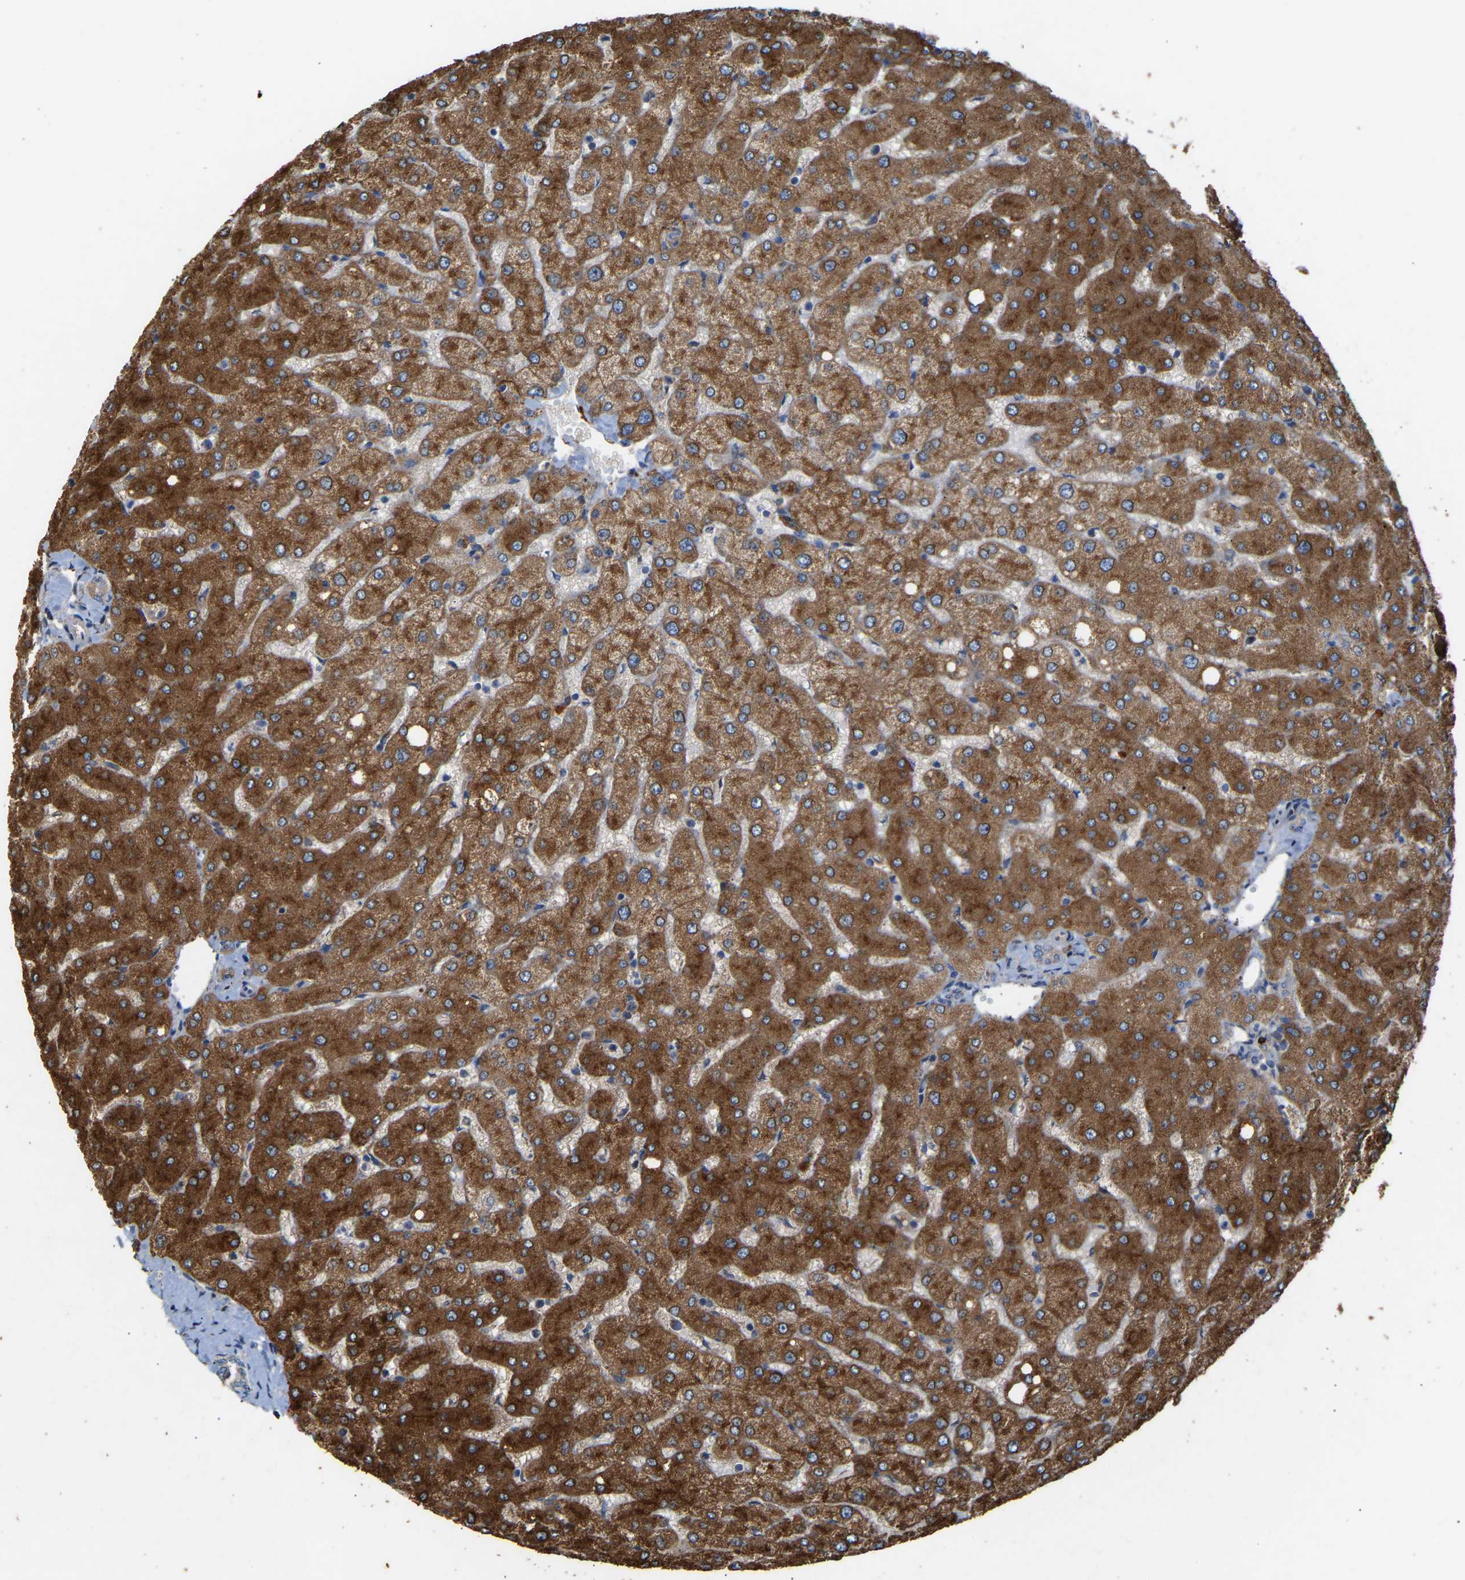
{"staining": {"intensity": "weak", "quantity": "<25%", "location": "cytoplasmic/membranous"}, "tissue": "liver", "cell_type": "Cholangiocytes", "image_type": "normal", "snomed": [{"axis": "morphology", "description": "Normal tissue, NOS"}, {"axis": "topography", "description": "Liver"}], "caption": "High power microscopy histopathology image of an immunohistochemistry (IHC) photomicrograph of unremarkable liver, revealing no significant expression in cholangiocytes.", "gene": "RGP1", "patient": {"sex": "female", "age": 54}}